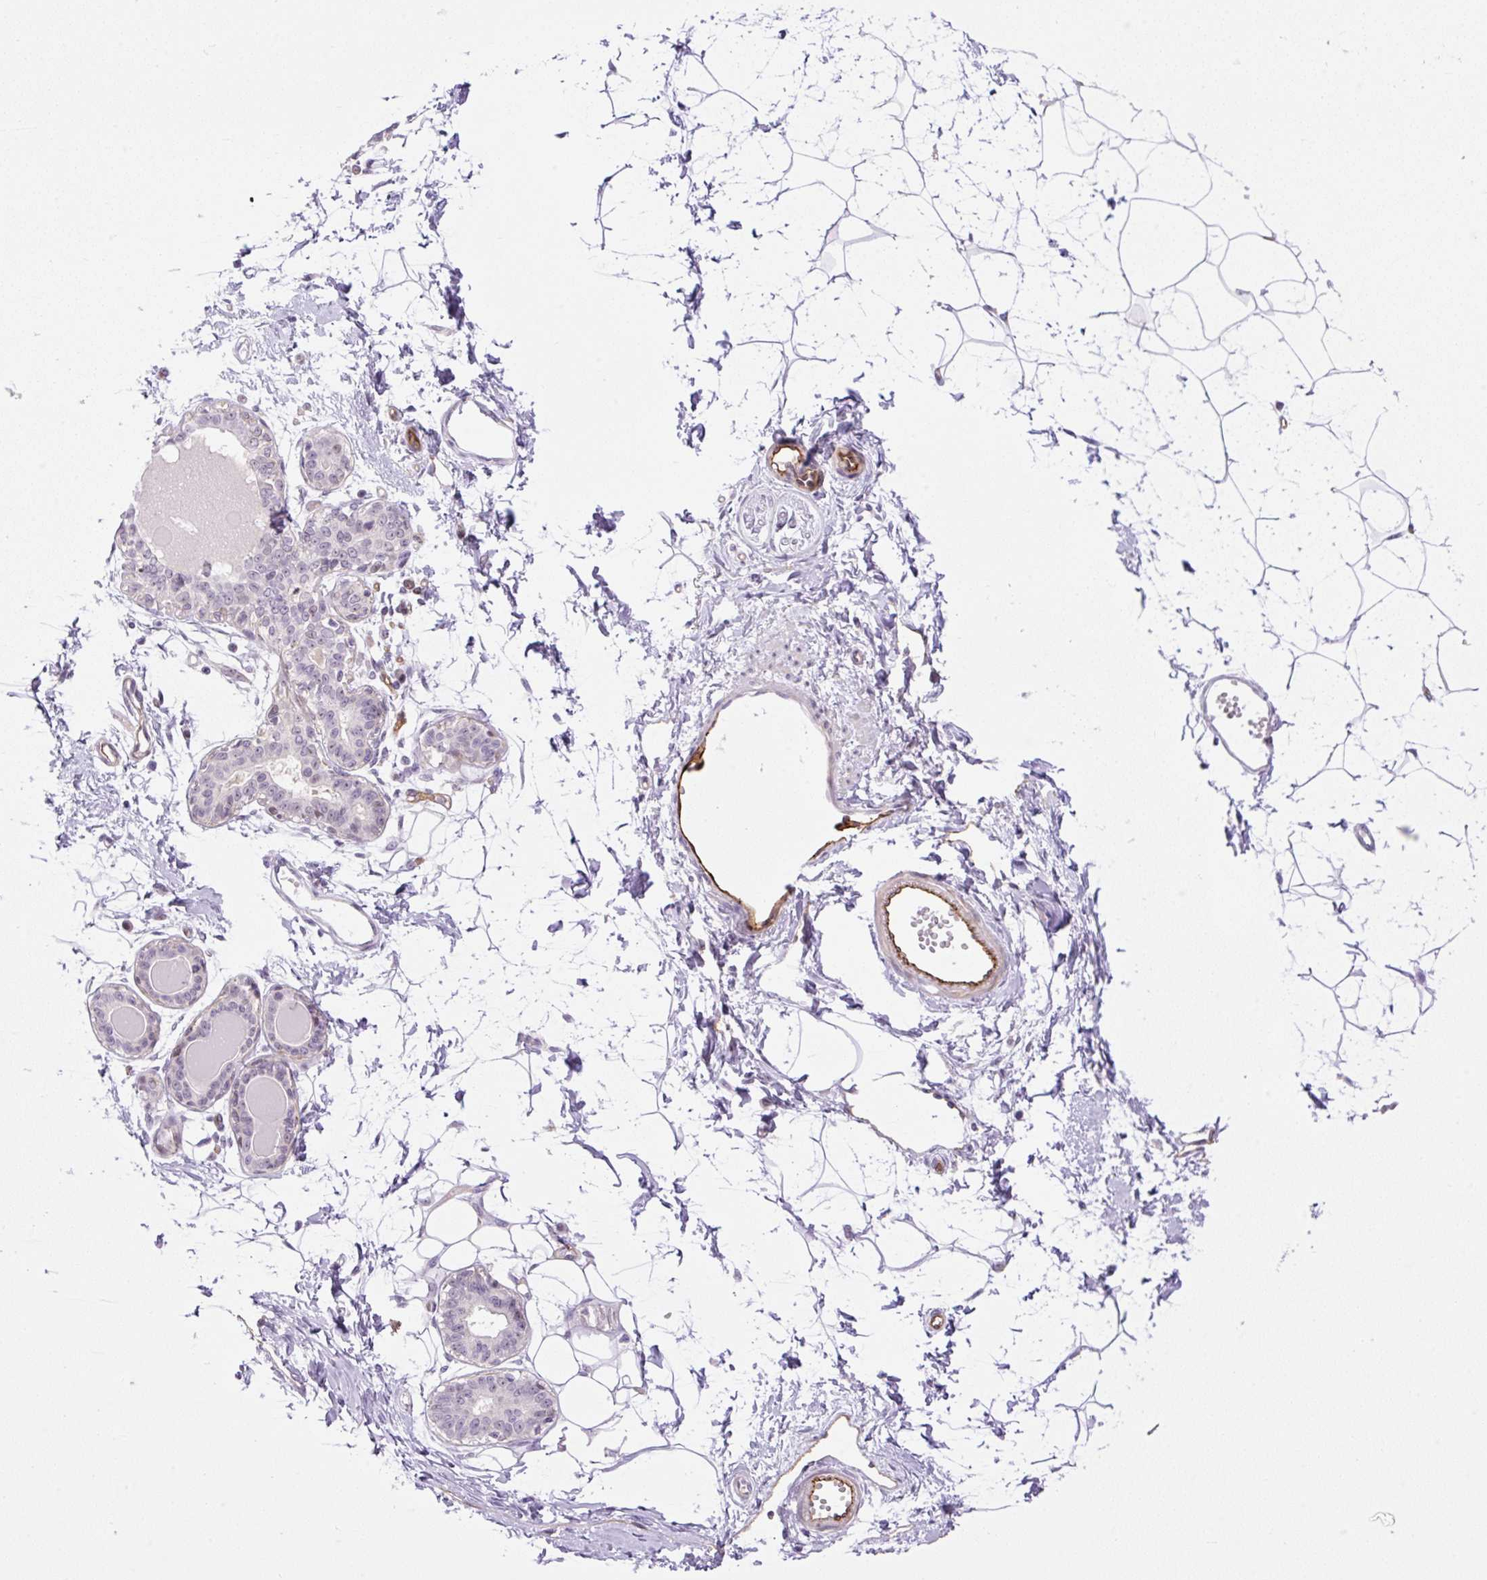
{"staining": {"intensity": "negative", "quantity": "none", "location": "none"}, "tissue": "breast", "cell_type": "Adipocytes", "image_type": "normal", "snomed": [{"axis": "morphology", "description": "Normal tissue, NOS"}, {"axis": "topography", "description": "Breast"}], "caption": "Human breast stained for a protein using IHC reveals no expression in adipocytes.", "gene": "ENSG00000268750", "patient": {"sex": "female", "age": 45}}